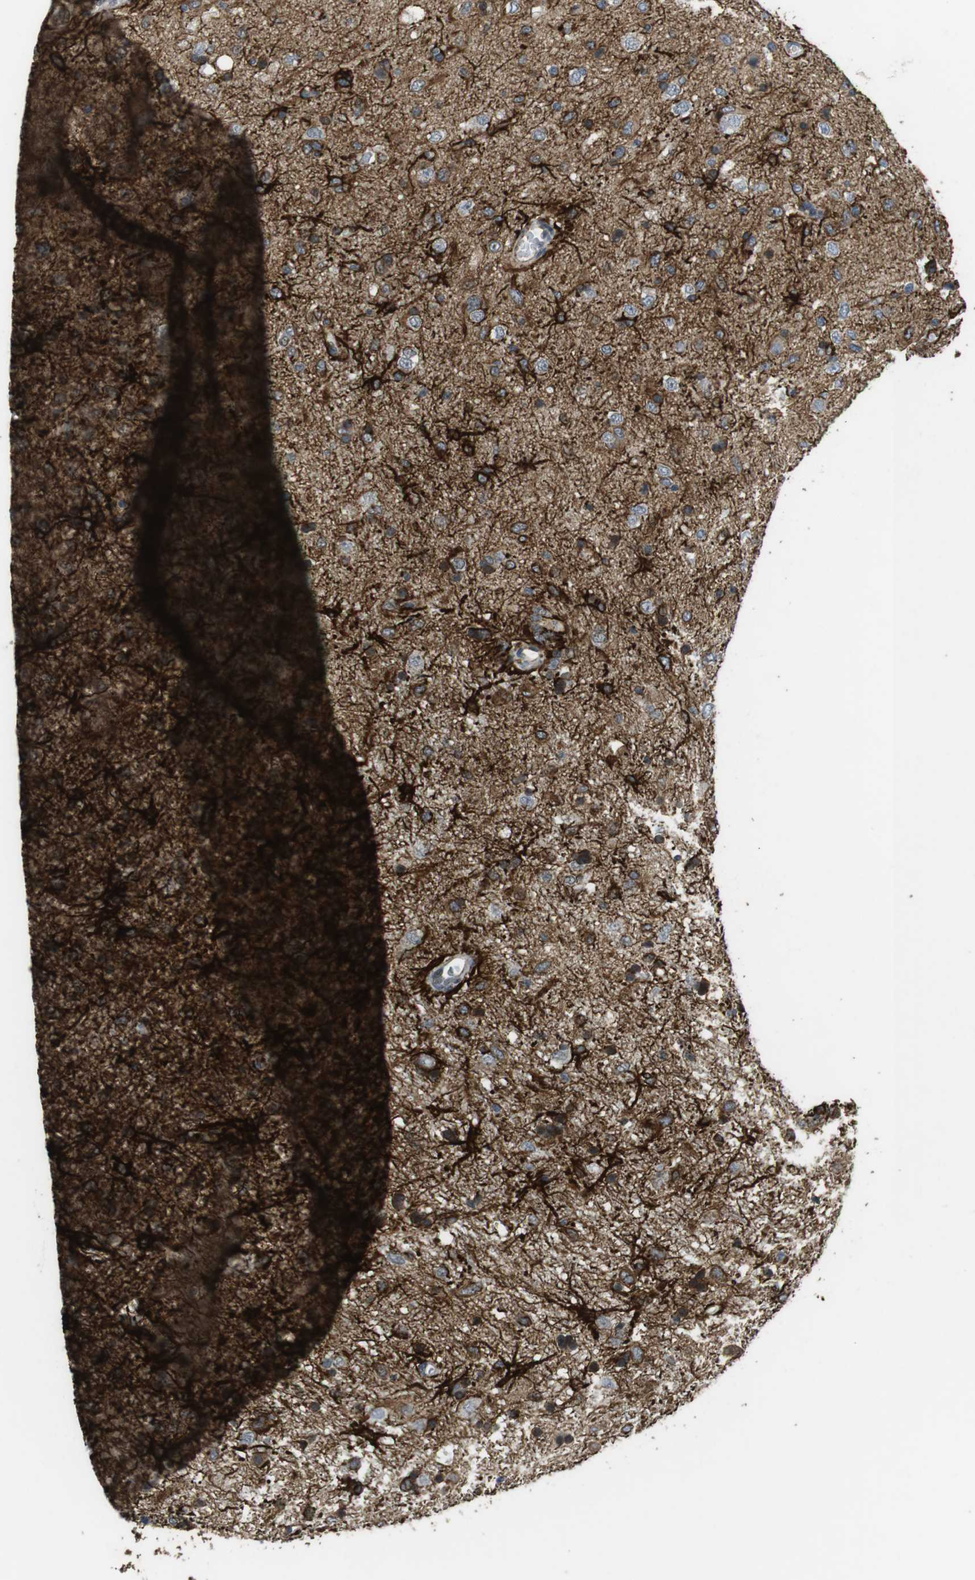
{"staining": {"intensity": "moderate", "quantity": ">75%", "location": "cytoplasmic/membranous"}, "tissue": "glioma", "cell_type": "Tumor cells", "image_type": "cancer", "snomed": [{"axis": "morphology", "description": "Glioma, malignant, Low grade"}, {"axis": "topography", "description": "Brain"}], "caption": "Malignant glioma (low-grade) was stained to show a protein in brown. There is medium levels of moderate cytoplasmic/membranous staining in about >75% of tumor cells.", "gene": "NECTIN1", "patient": {"sex": "male", "age": 77}}